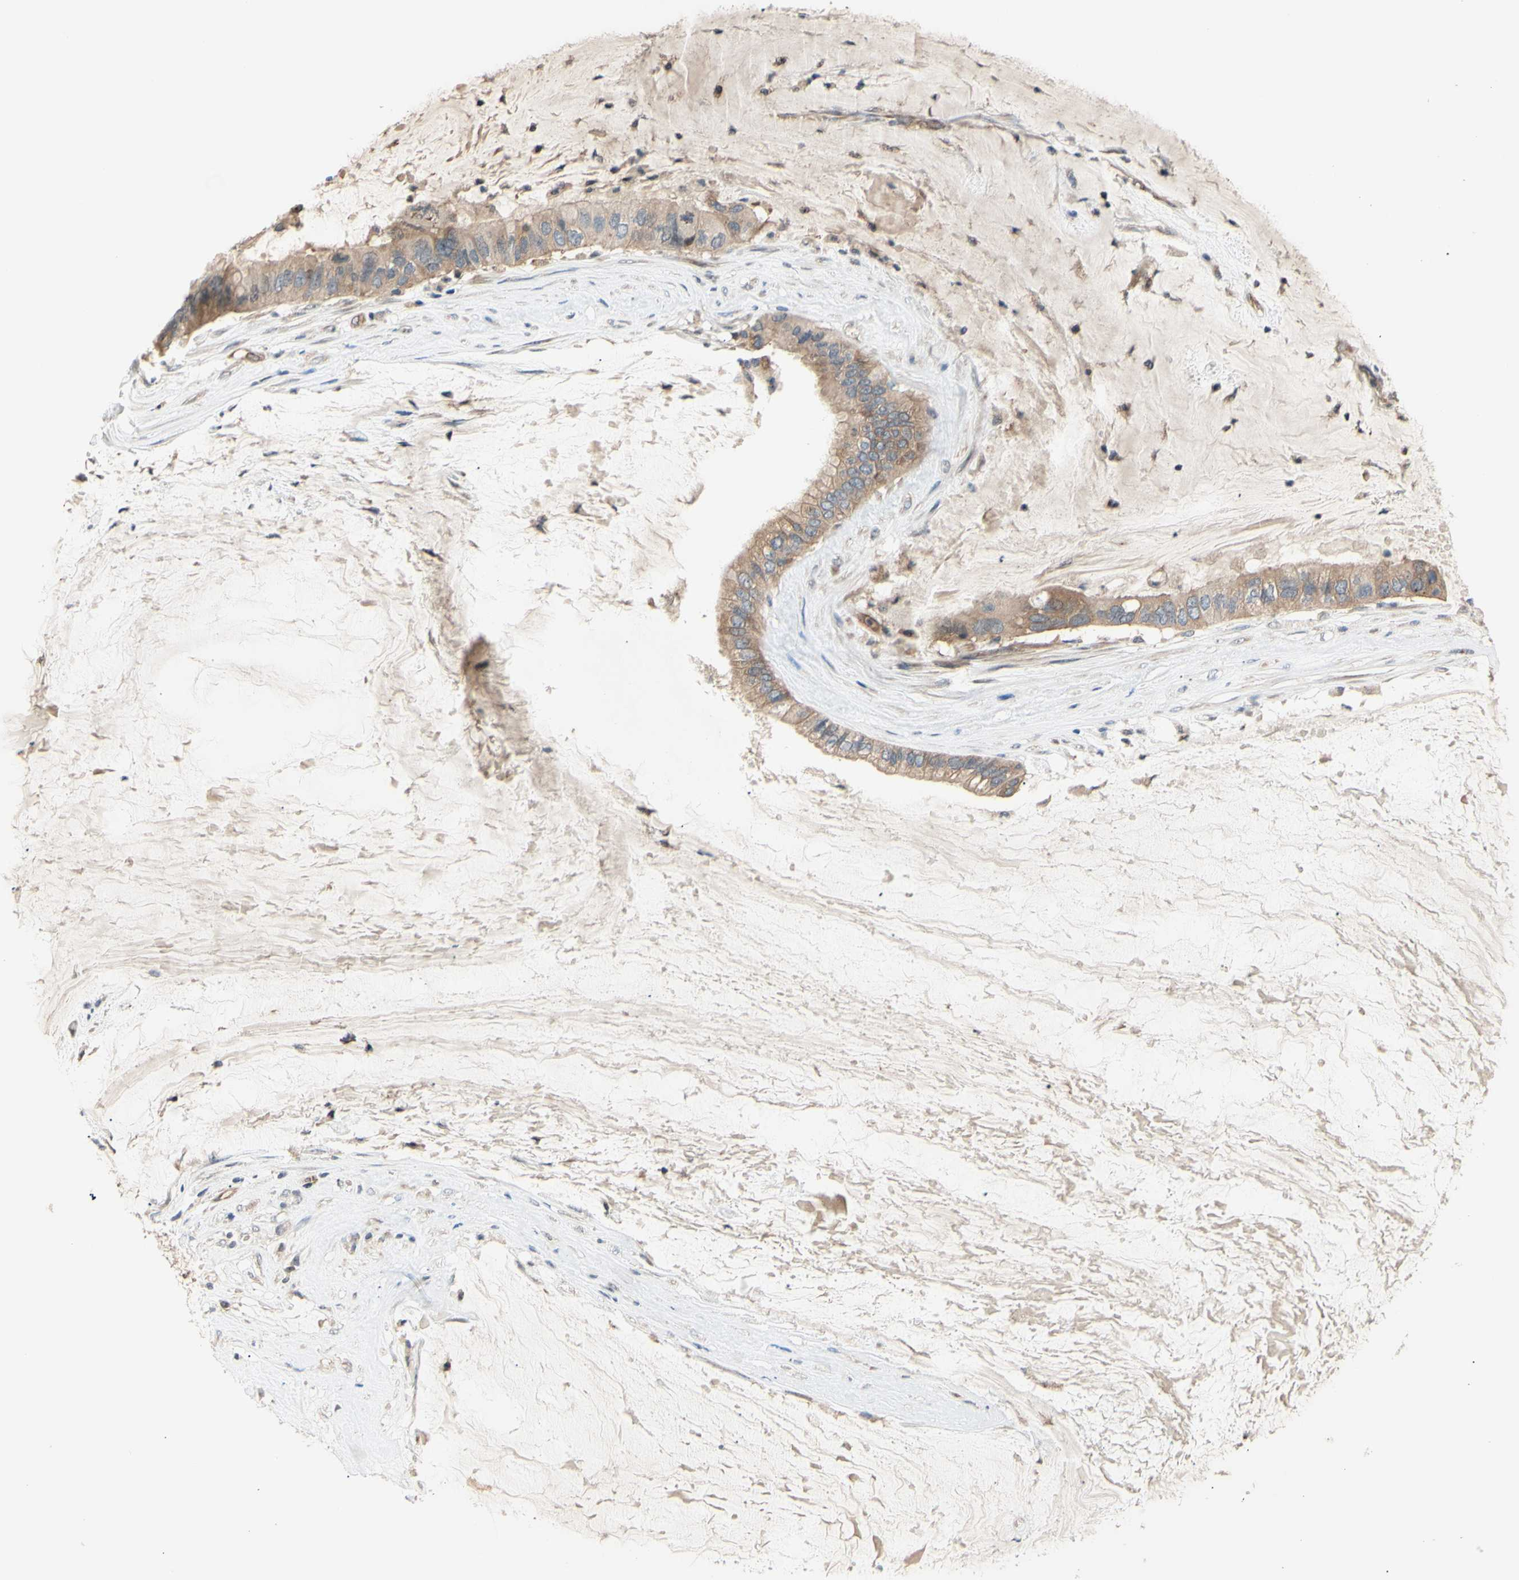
{"staining": {"intensity": "moderate", "quantity": ">75%", "location": "cytoplasmic/membranous"}, "tissue": "ovarian cancer", "cell_type": "Tumor cells", "image_type": "cancer", "snomed": [{"axis": "morphology", "description": "Cystadenocarcinoma, mucinous, NOS"}, {"axis": "topography", "description": "Ovary"}], "caption": "This is an image of immunohistochemistry (IHC) staining of ovarian cancer (mucinous cystadenocarcinoma), which shows moderate staining in the cytoplasmic/membranous of tumor cells.", "gene": "DYNLRB1", "patient": {"sex": "female", "age": 80}}